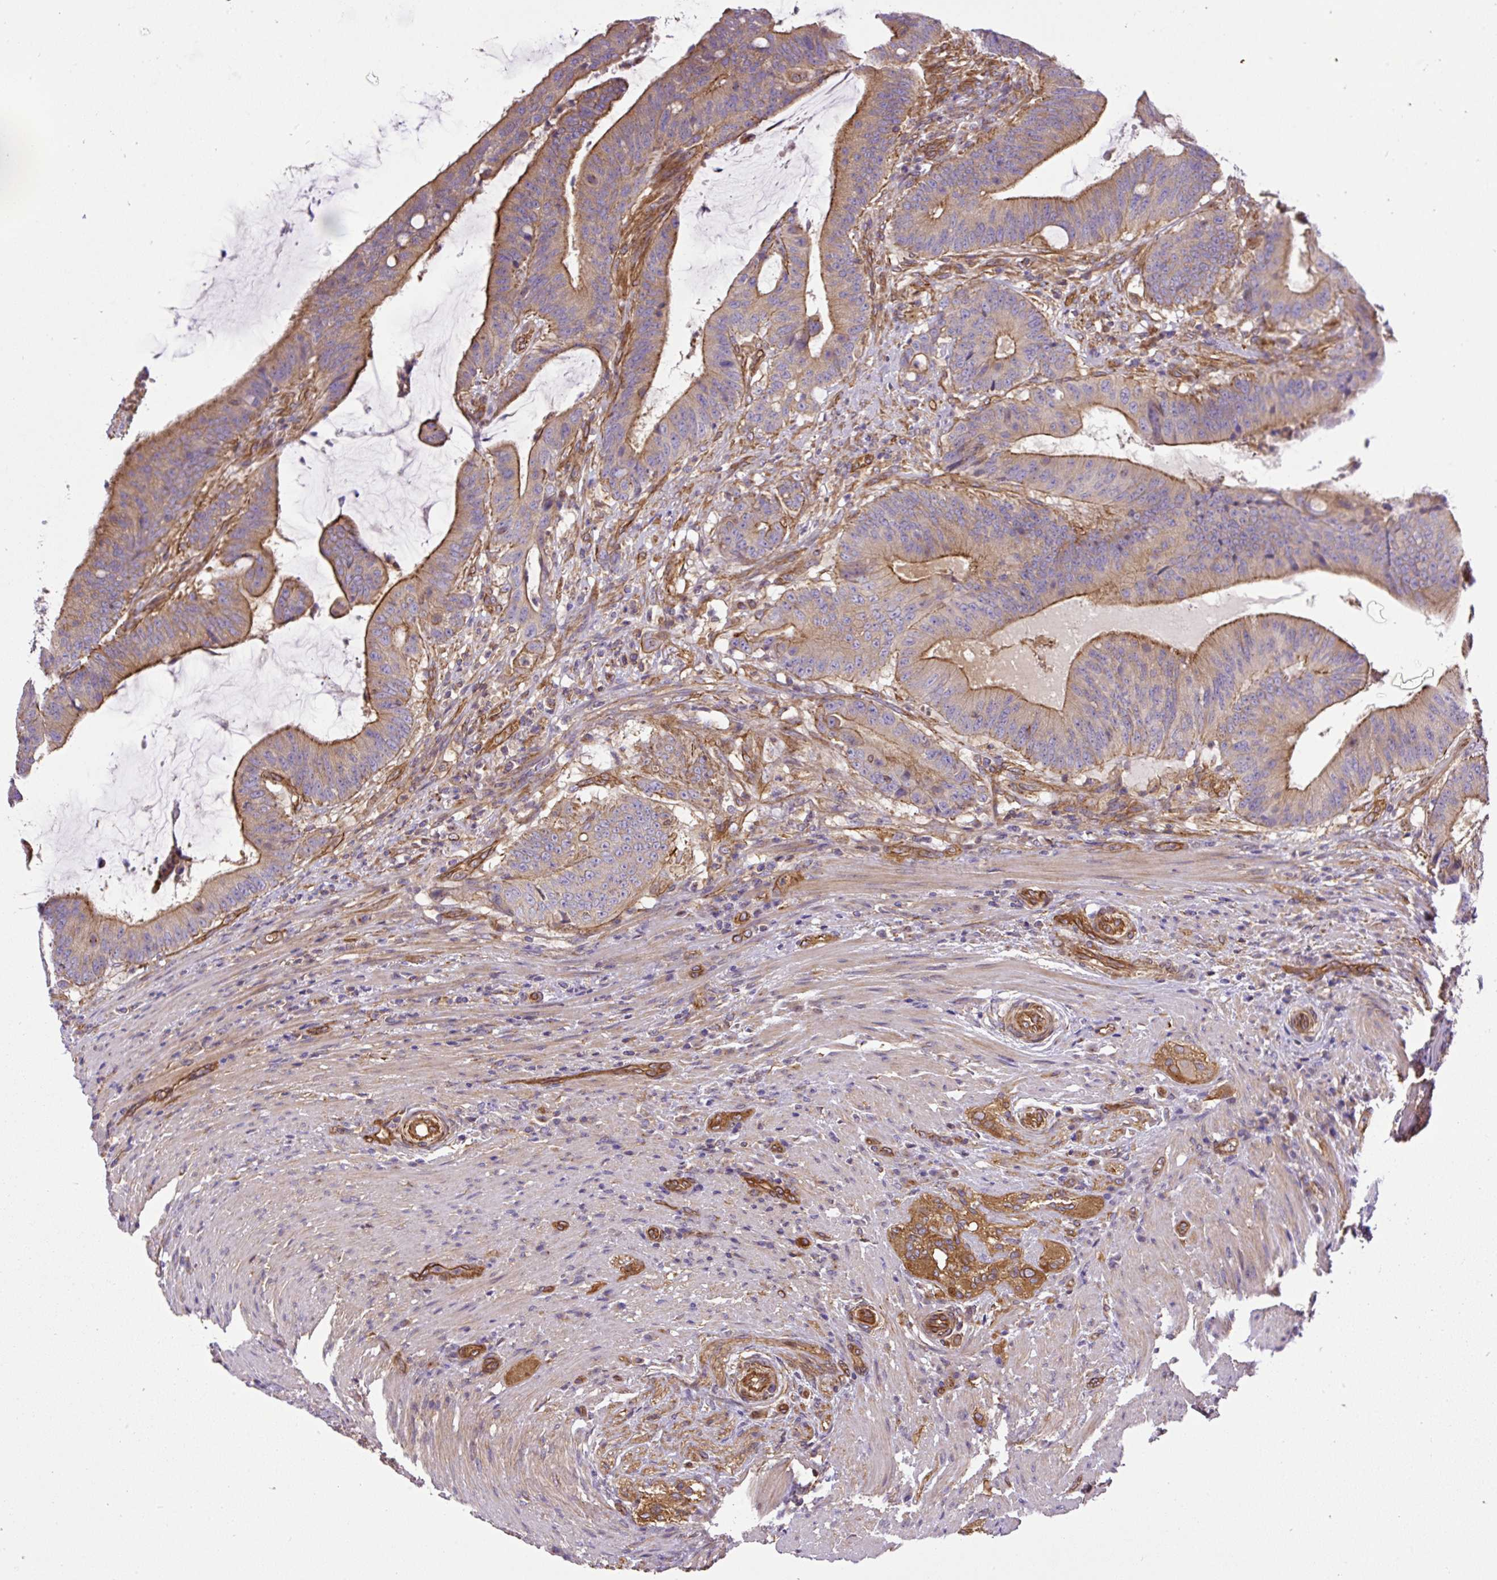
{"staining": {"intensity": "moderate", "quantity": "25%-75%", "location": "cytoplasmic/membranous"}, "tissue": "colorectal cancer", "cell_type": "Tumor cells", "image_type": "cancer", "snomed": [{"axis": "morphology", "description": "Adenocarcinoma, NOS"}, {"axis": "topography", "description": "Colon"}], "caption": "IHC staining of colorectal adenocarcinoma, which displays medium levels of moderate cytoplasmic/membranous staining in approximately 25%-75% of tumor cells indicating moderate cytoplasmic/membranous protein positivity. The staining was performed using DAB (brown) for protein detection and nuclei were counterstained in hematoxylin (blue).", "gene": "DCTN1", "patient": {"sex": "female", "age": 43}}